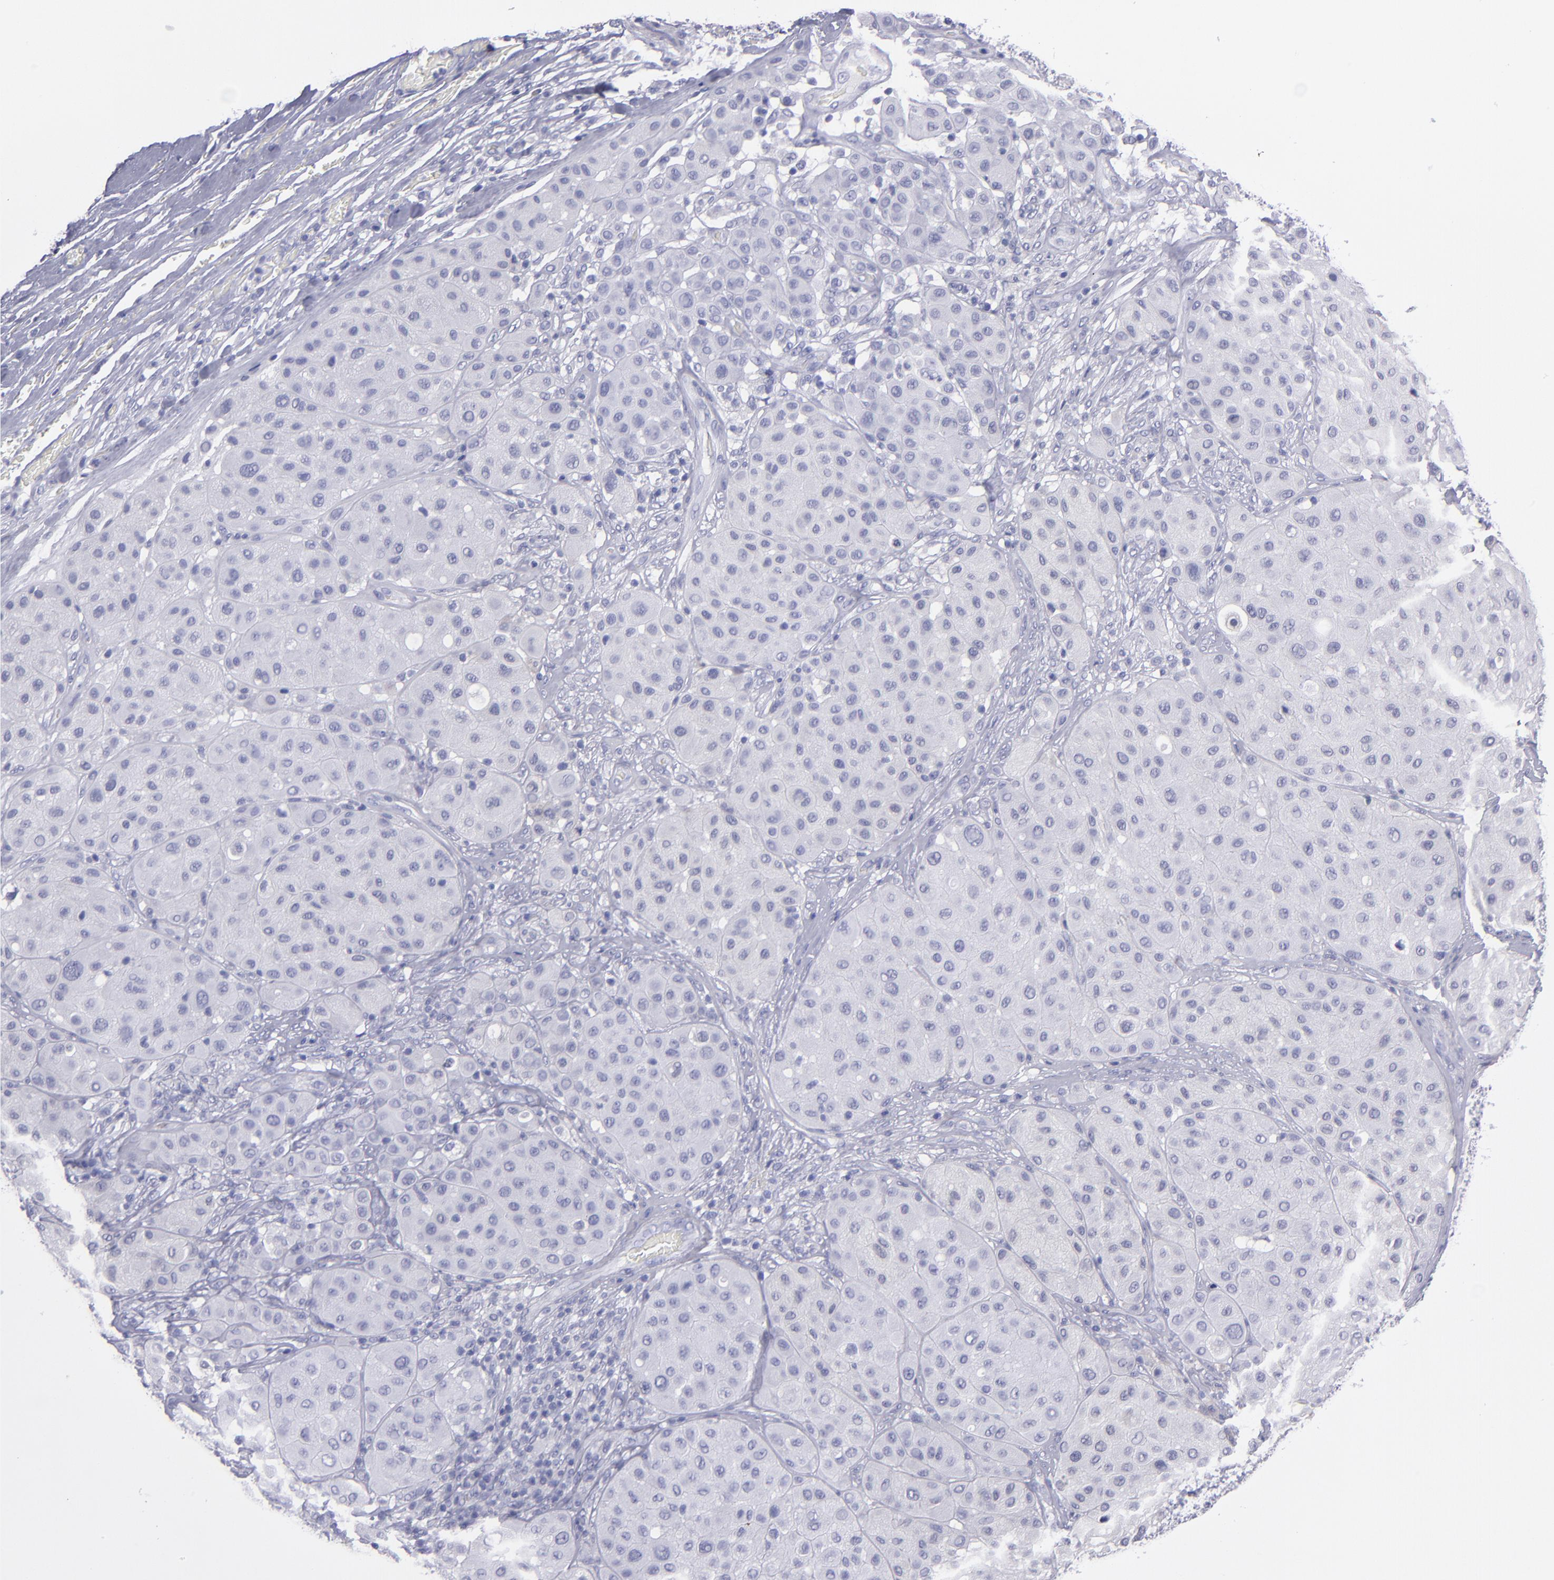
{"staining": {"intensity": "negative", "quantity": "none", "location": "none"}, "tissue": "melanoma", "cell_type": "Tumor cells", "image_type": "cancer", "snomed": [{"axis": "morphology", "description": "Normal tissue, NOS"}, {"axis": "morphology", "description": "Malignant melanoma, Metastatic site"}, {"axis": "topography", "description": "Skin"}], "caption": "Immunohistochemistry image of human melanoma stained for a protein (brown), which displays no positivity in tumor cells.", "gene": "MB", "patient": {"sex": "male", "age": 41}}